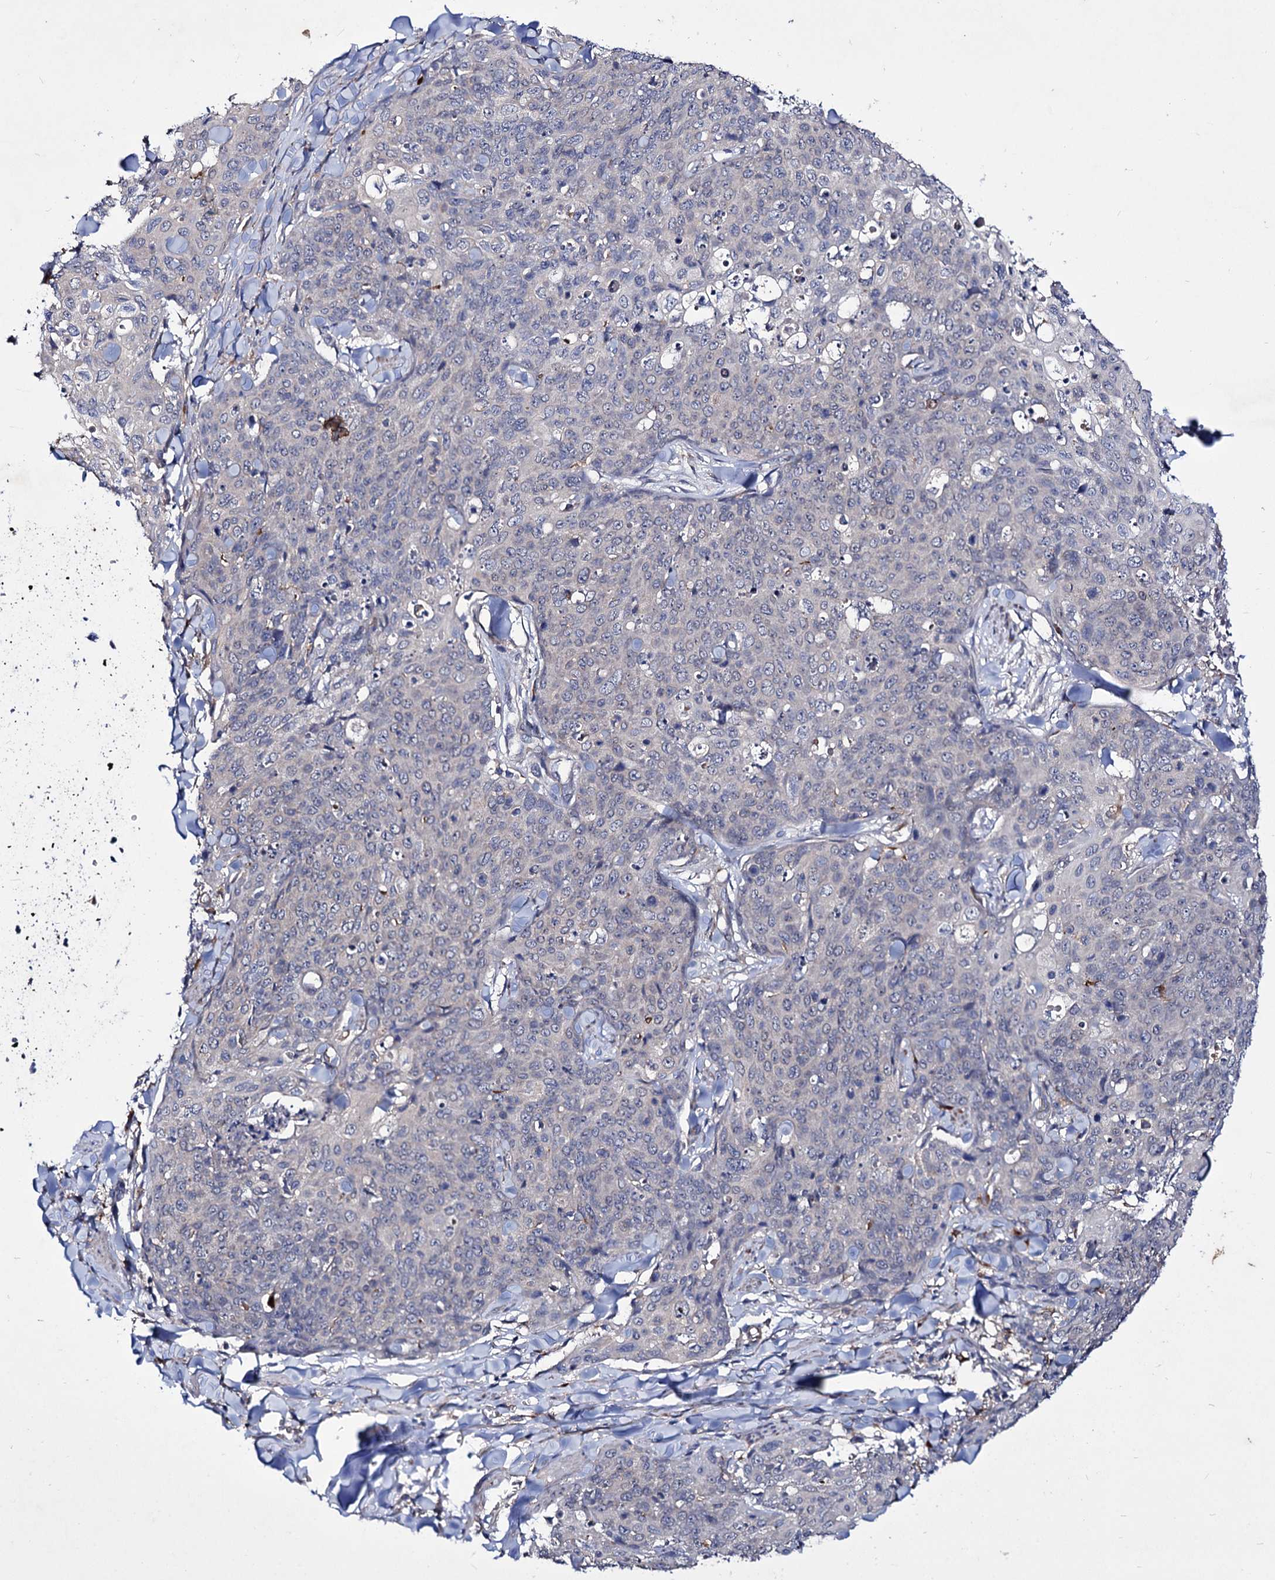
{"staining": {"intensity": "negative", "quantity": "none", "location": "none"}, "tissue": "skin cancer", "cell_type": "Tumor cells", "image_type": "cancer", "snomed": [{"axis": "morphology", "description": "Squamous cell carcinoma, NOS"}, {"axis": "topography", "description": "Skin"}, {"axis": "topography", "description": "Vulva"}], "caption": "IHC image of squamous cell carcinoma (skin) stained for a protein (brown), which exhibits no staining in tumor cells.", "gene": "AXL", "patient": {"sex": "female", "age": 85}}